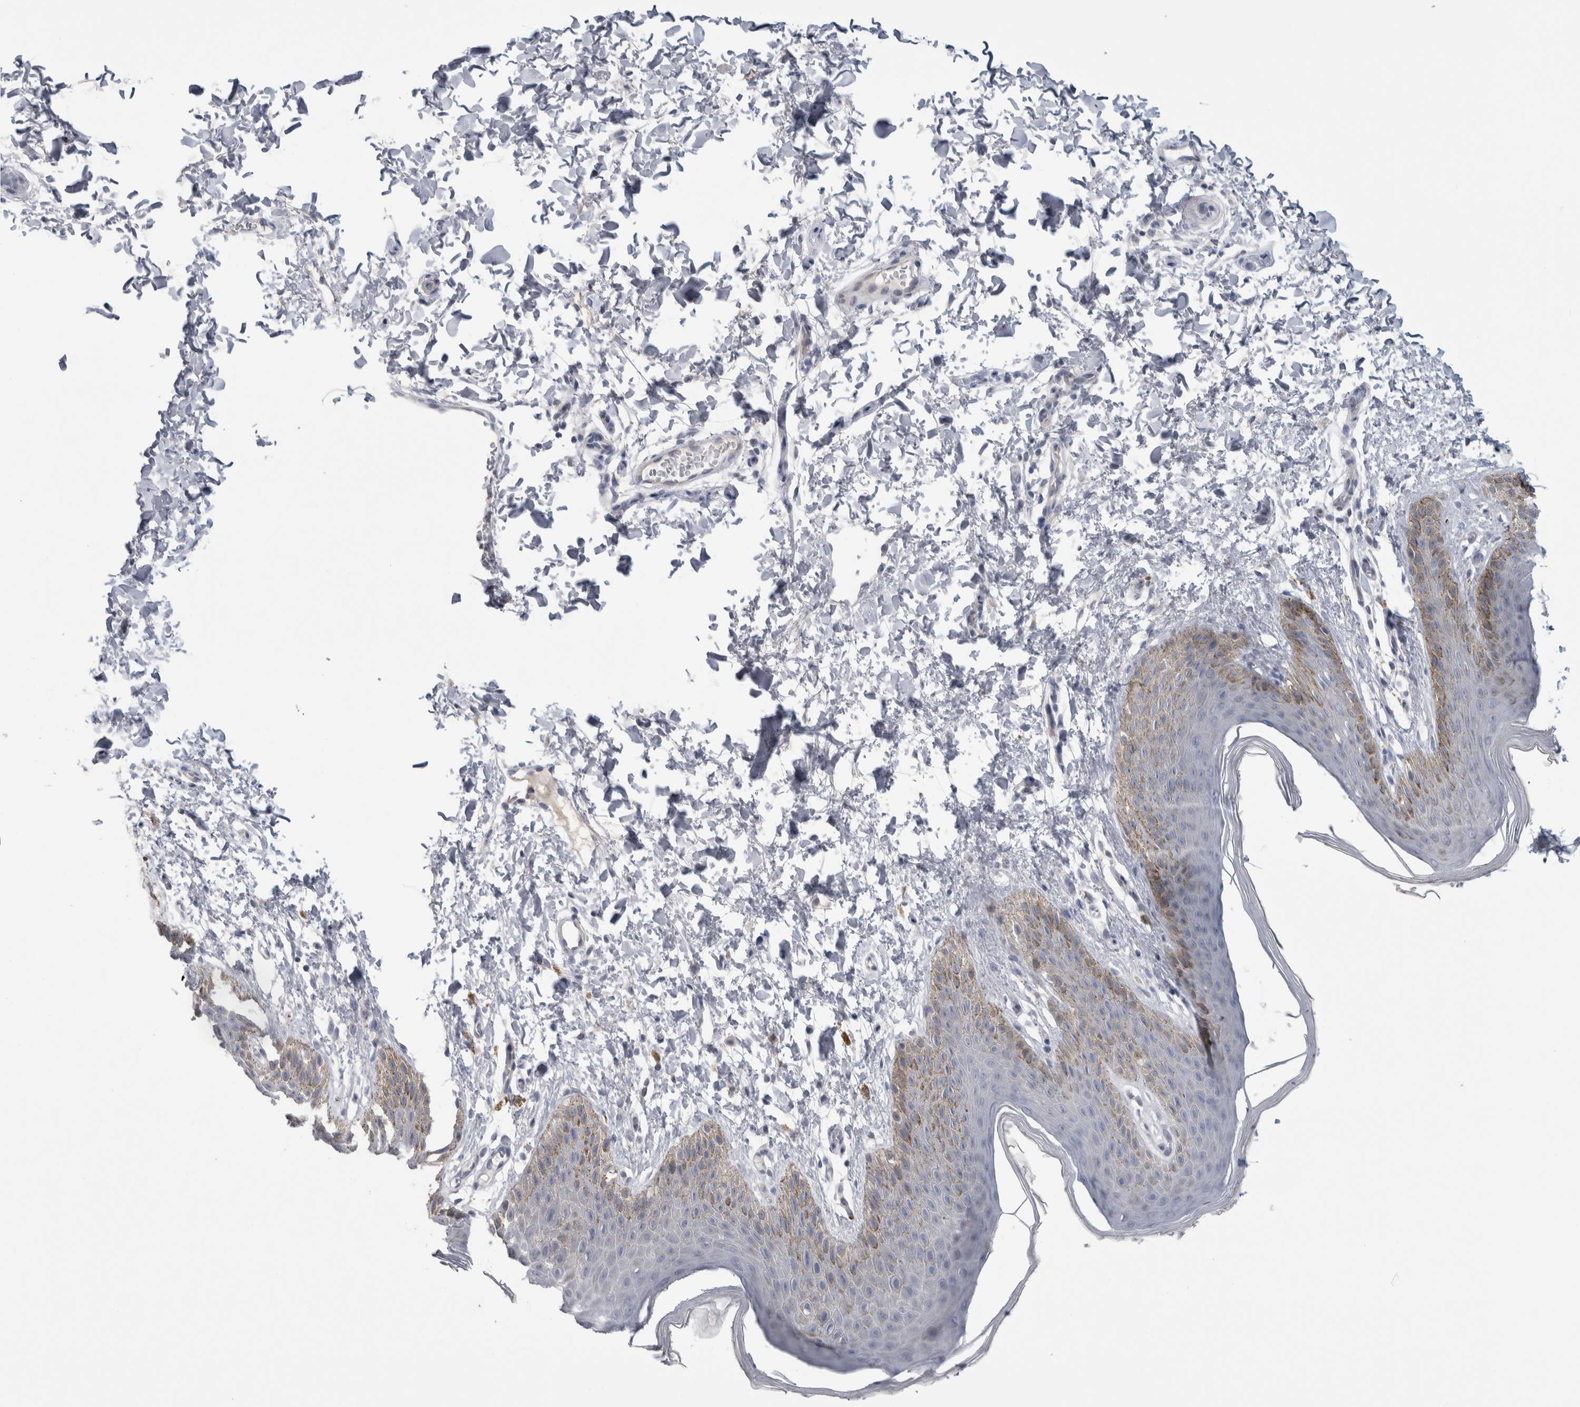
{"staining": {"intensity": "weak", "quantity": "<25%", "location": "cytoplasmic/membranous"}, "tissue": "skin", "cell_type": "Epidermal cells", "image_type": "normal", "snomed": [{"axis": "morphology", "description": "Normal tissue, NOS"}, {"axis": "topography", "description": "Anal"}, {"axis": "topography", "description": "Peripheral nerve tissue"}], "caption": "This is a image of immunohistochemistry staining of unremarkable skin, which shows no positivity in epidermal cells. The staining was performed using DAB to visualize the protein expression in brown, while the nuclei were stained in blue with hematoxylin (Magnification: 20x).", "gene": "ADAM2", "patient": {"sex": "male", "age": 44}}